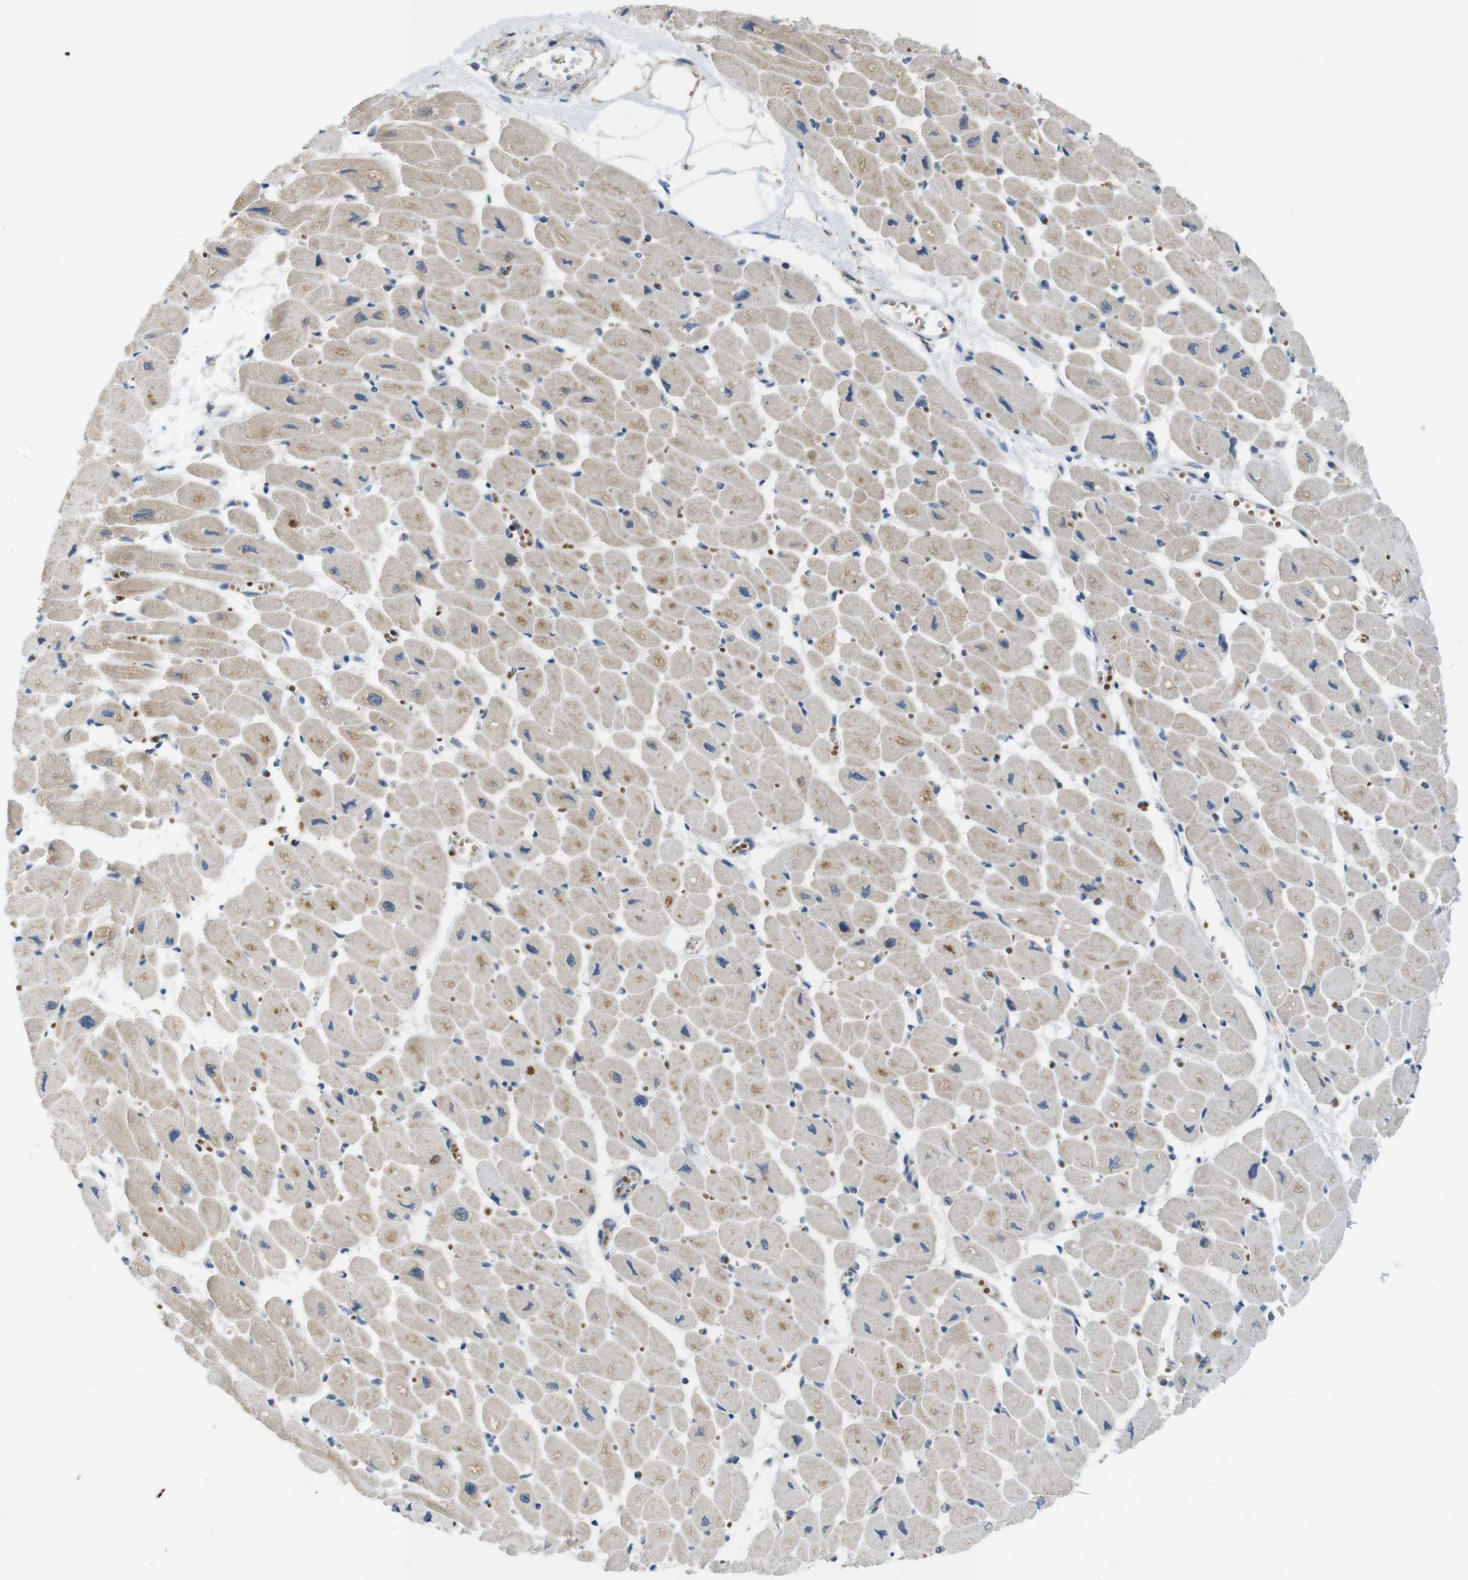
{"staining": {"intensity": "weak", "quantity": ">75%", "location": "cytoplasmic/membranous"}, "tissue": "heart muscle", "cell_type": "Cardiomyocytes", "image_type": "normal", "snomed": [{"axis": "morphology", "description": "Normal tissue, NOS"}, {"axis": "topography", "description": "Heart"}], "caption": "Benign heart muscle exhibits weak cytoplasmic/membranous staining in about >75% of cardiomyocytes, visualized by immunohistochemistry. (IHC, brightfield microscopy, high magnification).", "gene": "MARCHF1", "patient": {"sex": "female", "age": 54}}